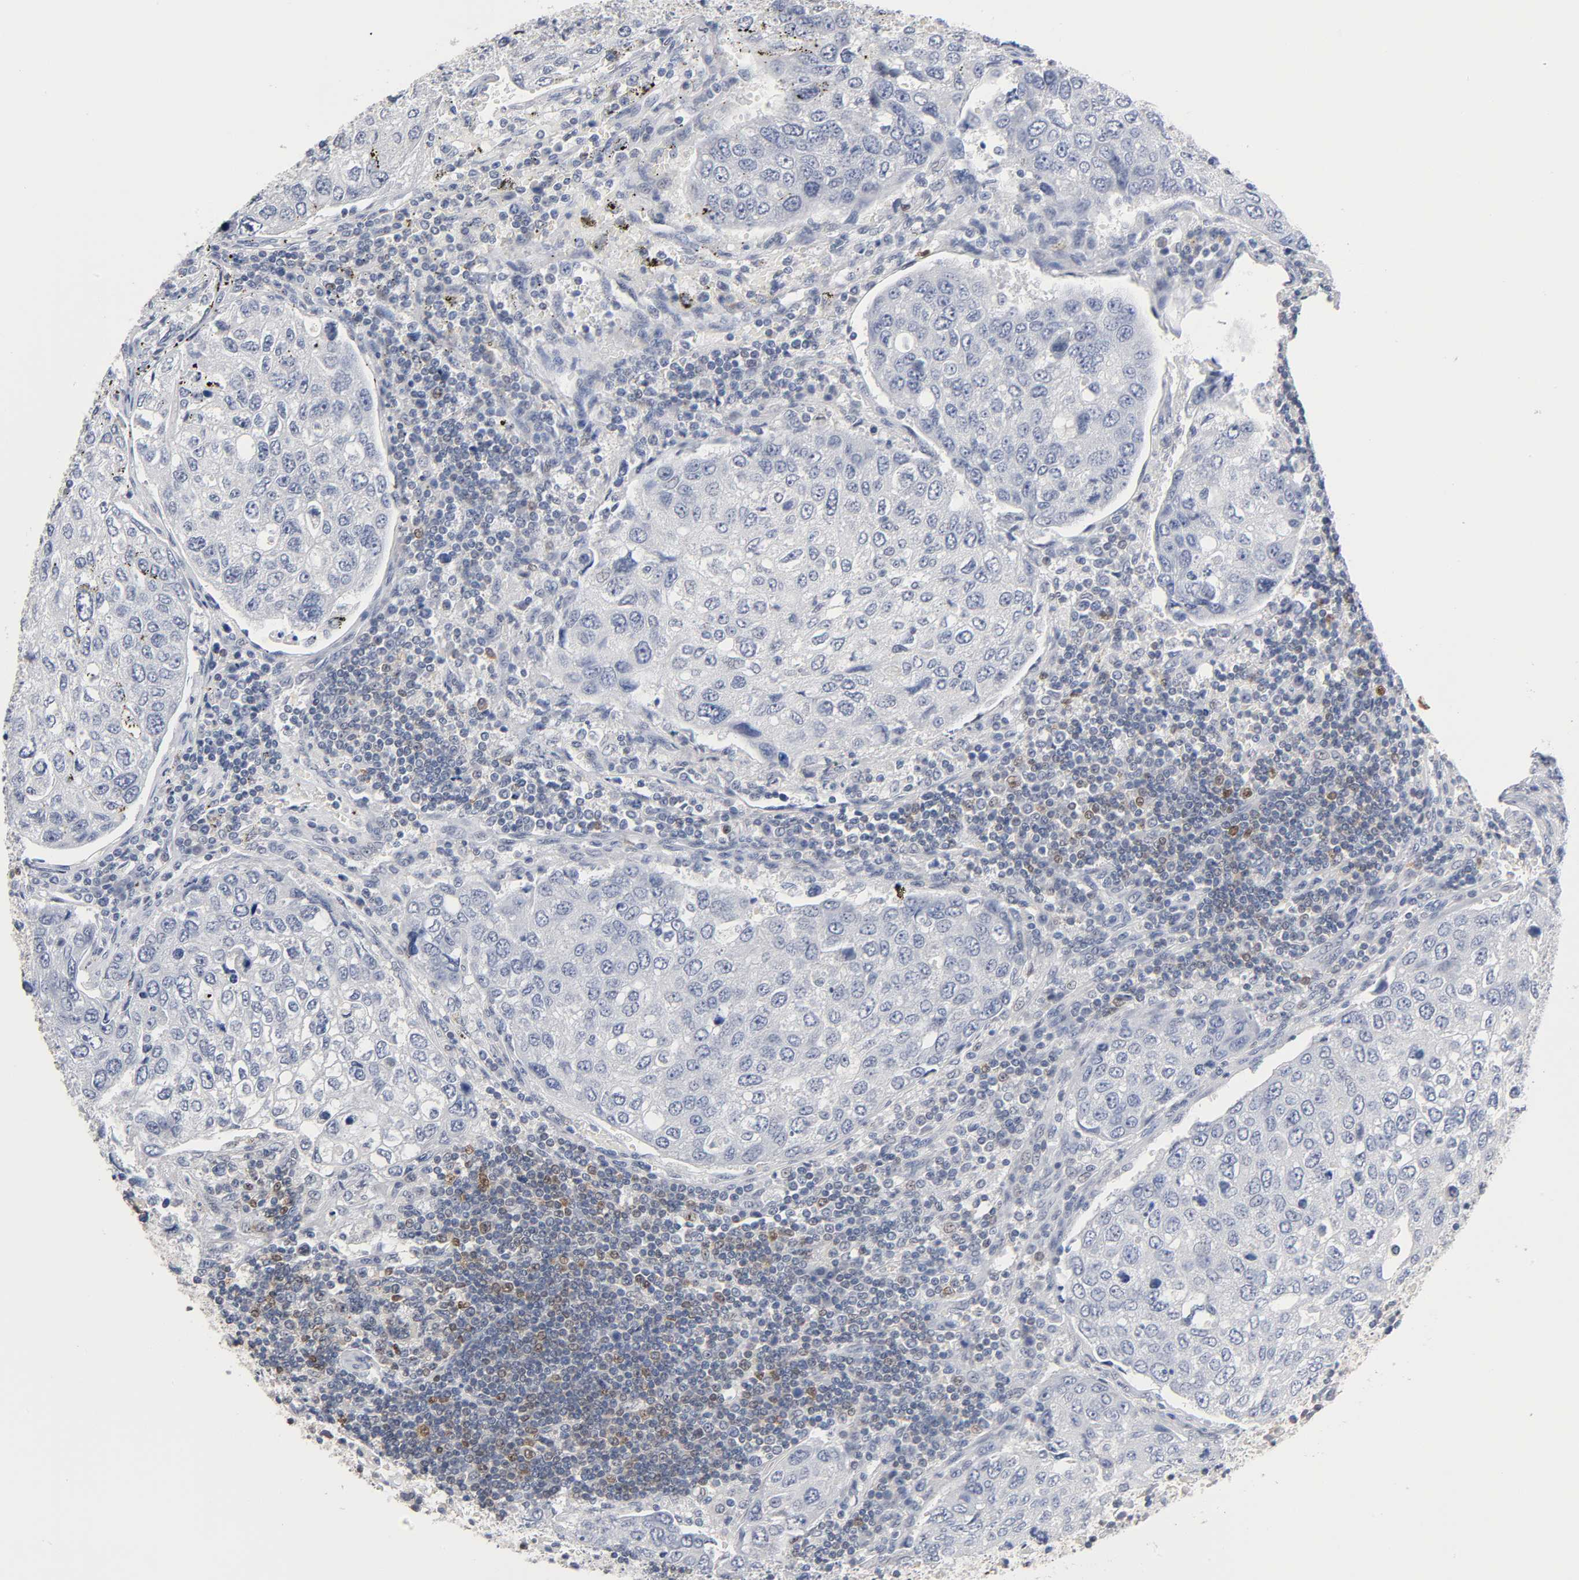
{"staining": {"intensity": "negative", "quantity": "none", "location": "none"}, "tissue": "urothelial cancer", "cell_type": "Tumor cells", "image_type": "cancer", "snomed": [{"axis": "morphology", "description": "Urothelial carcinoma, High grade"}, {"axis": "topography", "description": "Lymph node"}, {"axis": "topography", "description": "Urinary bladder"}], "caption": "A high-resolution histopathology image shows IHC staining of high-grade urothelial carcinoma, which exhibits no significant positivity in tumor cells.", "gene": "NFATC1", "patient": {"sex": "male", "age": 51}}